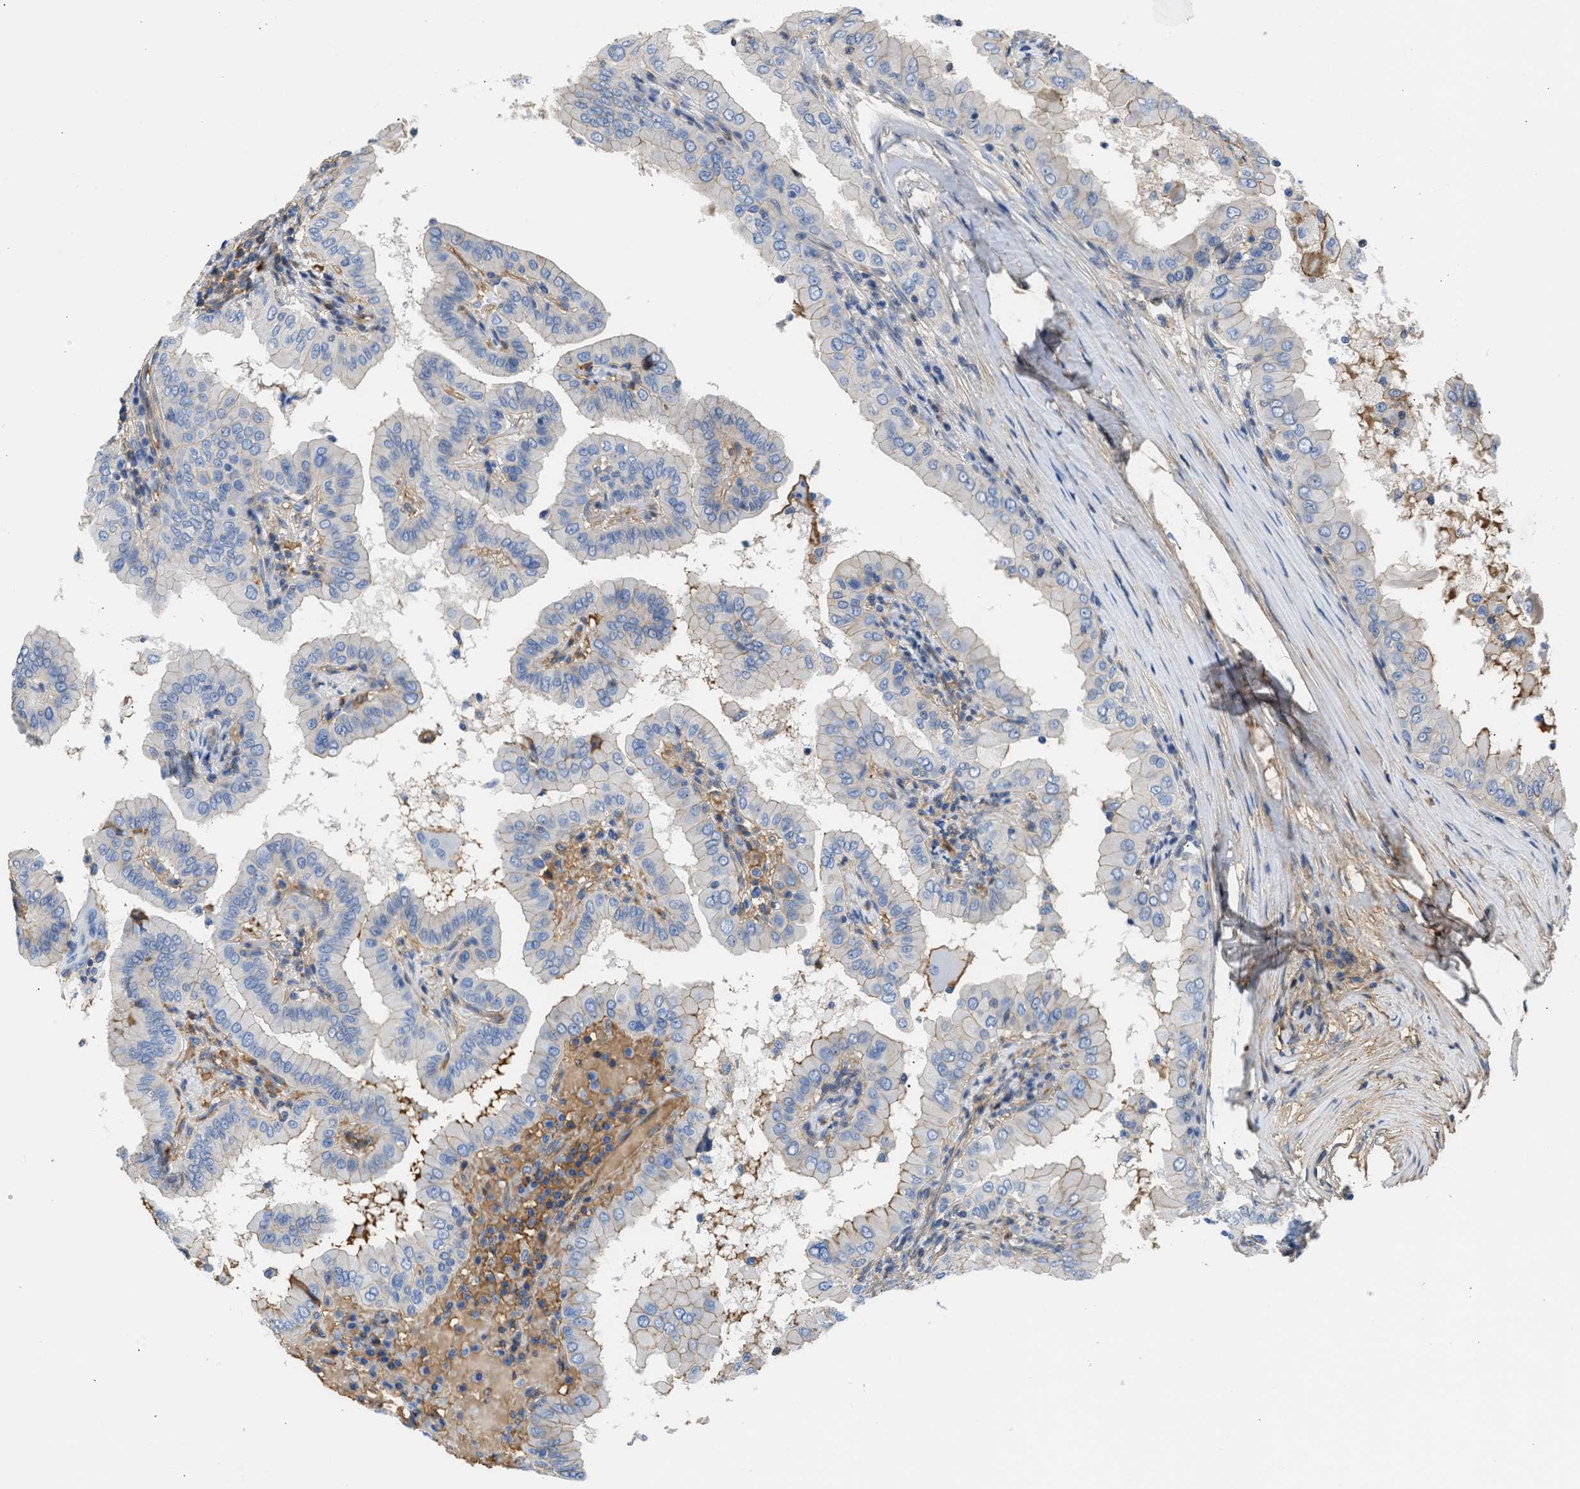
{"staining": {"intensity": "weak", "quantity": "<25%", "location": "cytoplasmic/membranous"}, "tissue": "thyroid cancer", "cell_type": "Tumor cells", "image_type": "cancer", "snomed": [{"axis": "morphology", "description": "Papillary adenocarcinoma, NOS"}, {"axis": "topography", "description": "Thyroid gland"}], "caption": "This is an IHC image of human thyroid cancer. There is no positivity in tumor cells.", "gene": "MAS1L", "patient": {"sex": "male", "age": 33}}